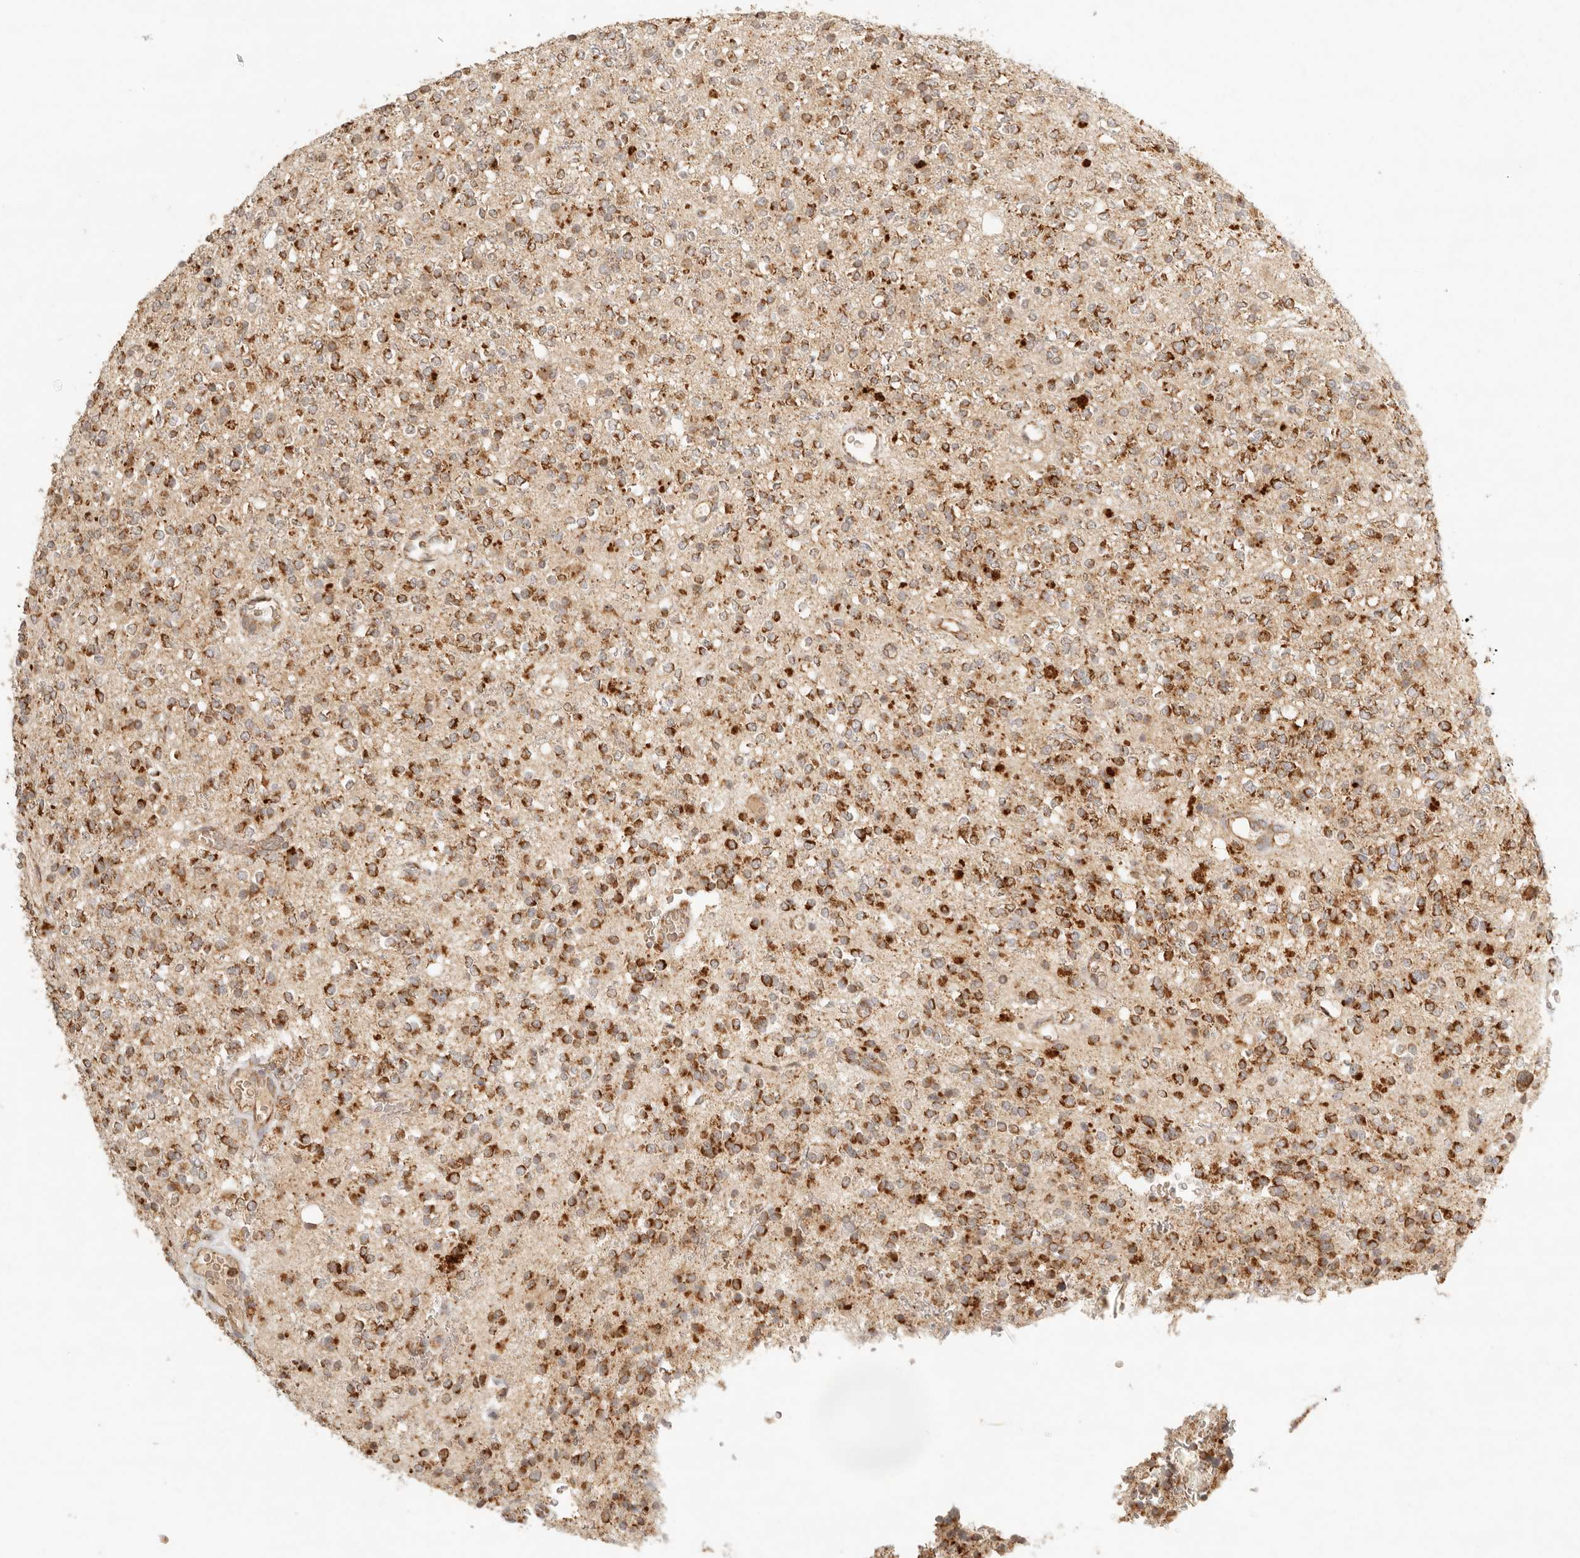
{"staining": {"intensity": "strong", "quantity": "25%-75%", "location": "cytoplasmic/membranous"}, "tissue": "glioma", "cell_type": "Tumor cells", "image_type": "cancer", "snomed": [{"axis": "morphology", "description": "Glioma, malignant, High grade"}, {"axis": "topography", "description": "Brain"}], "caption": "Glioma stained for a protein (brown) reveals strong cytoplasmic/membranous positive positivity in about 25%-75% of tumor cells.", "gene": "MRPL55", "patient": {"sex": "male", "age": 34}}